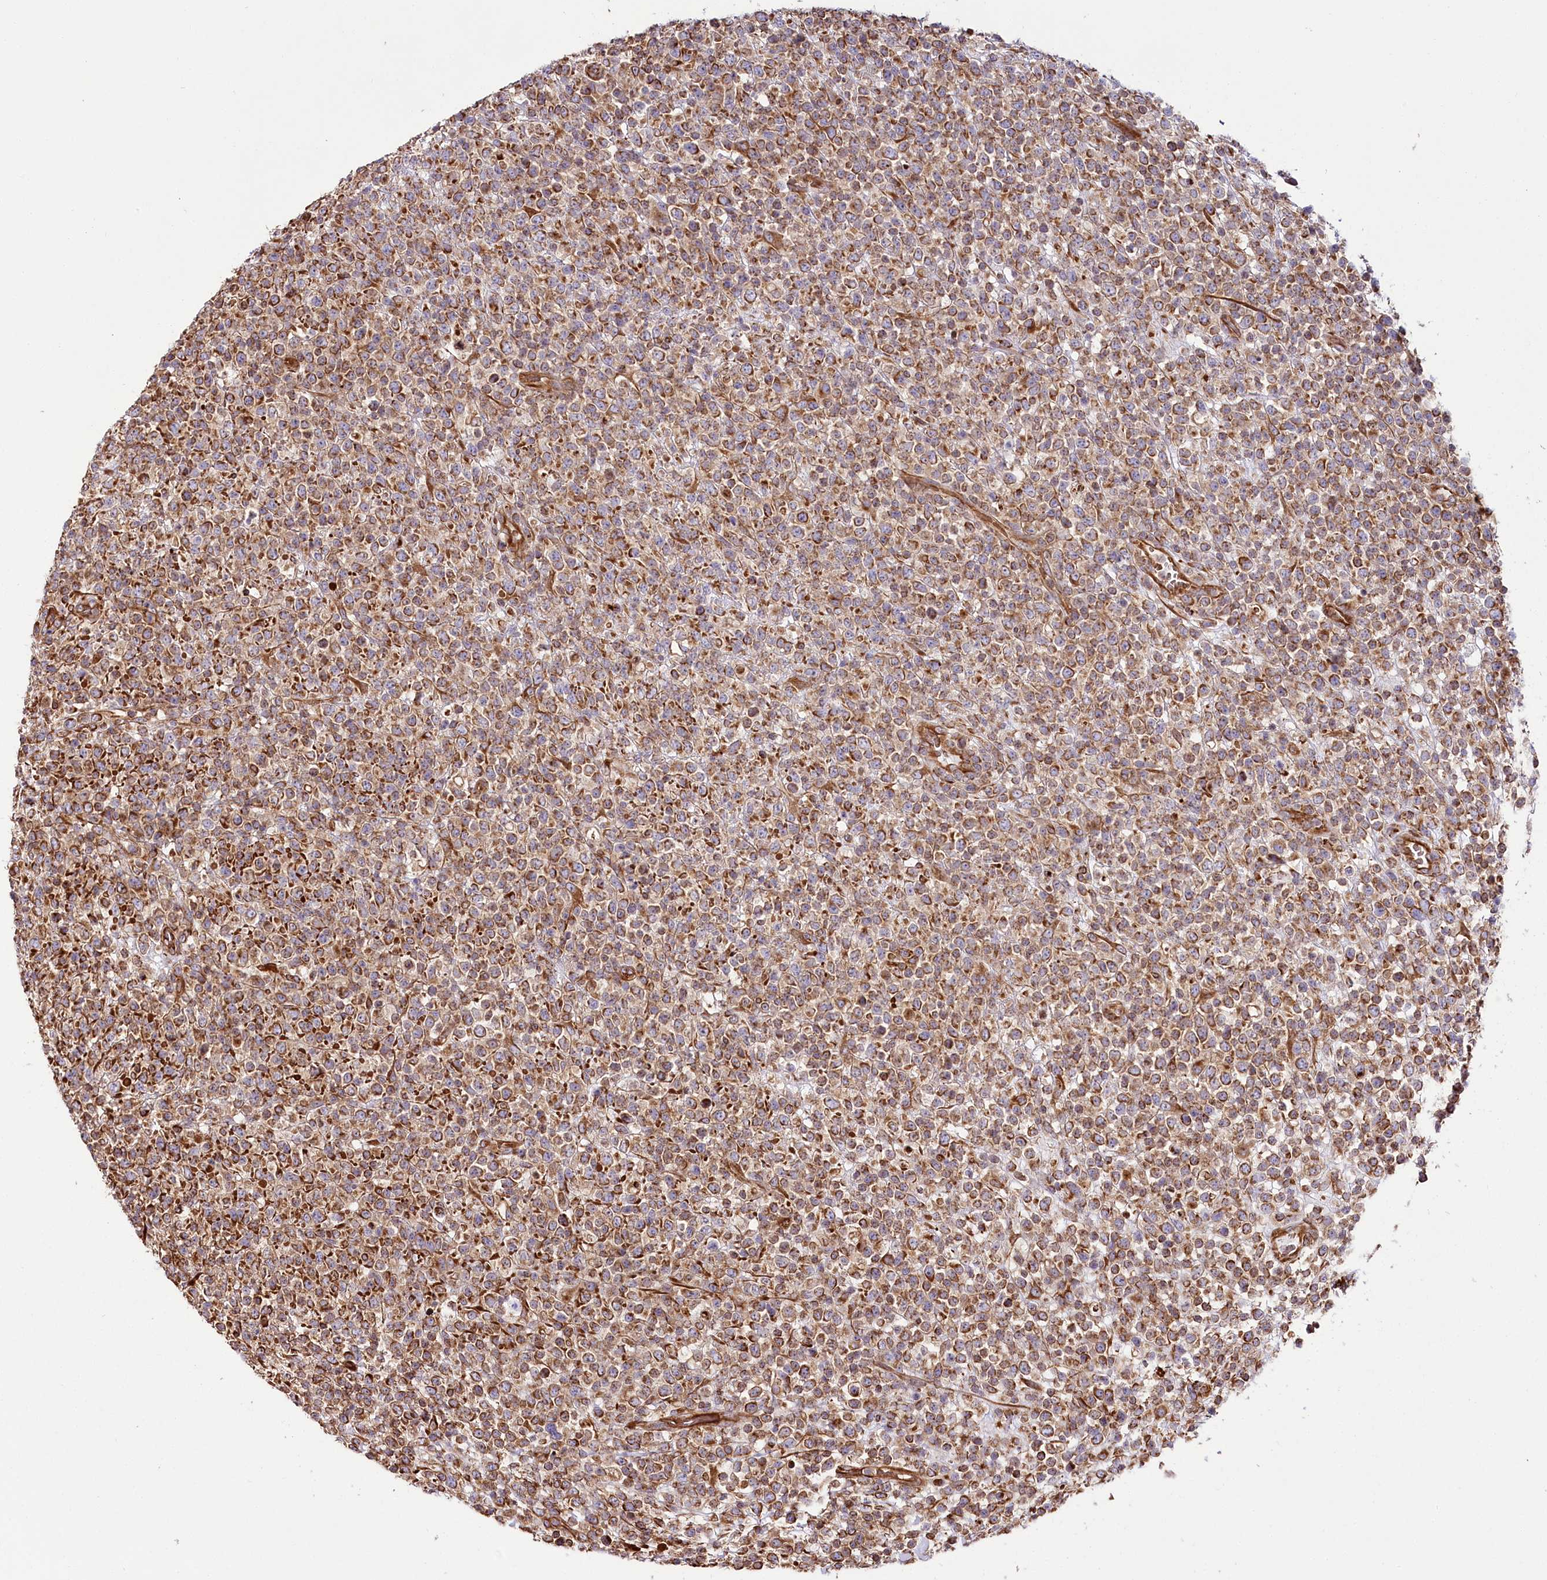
{"staining": {"intensity": "strong", "quantity": "25%-75%", "location": "cytoplasmic/membranous"}, "tissue": "lymphoma", "cell_type": "Tumor cells", "image_type": "cancer", "snomed": [{"axis": "morphology", "description": "Malignant lymphoma, non-Hodgkin's type, High grade"}, {"axis": "topography", "description": "Colon"}], "caption": "This micrograph demonstrates immunohistochemistry staining of human high-grade malignant lymphoma, non-Hodgkin's type, with high strong cytoplasmic/membranous positivity in about 25%-75% of tumor cells.", "gene": "THUMPD3", "patient": {"sex": "female", "age": 53}}